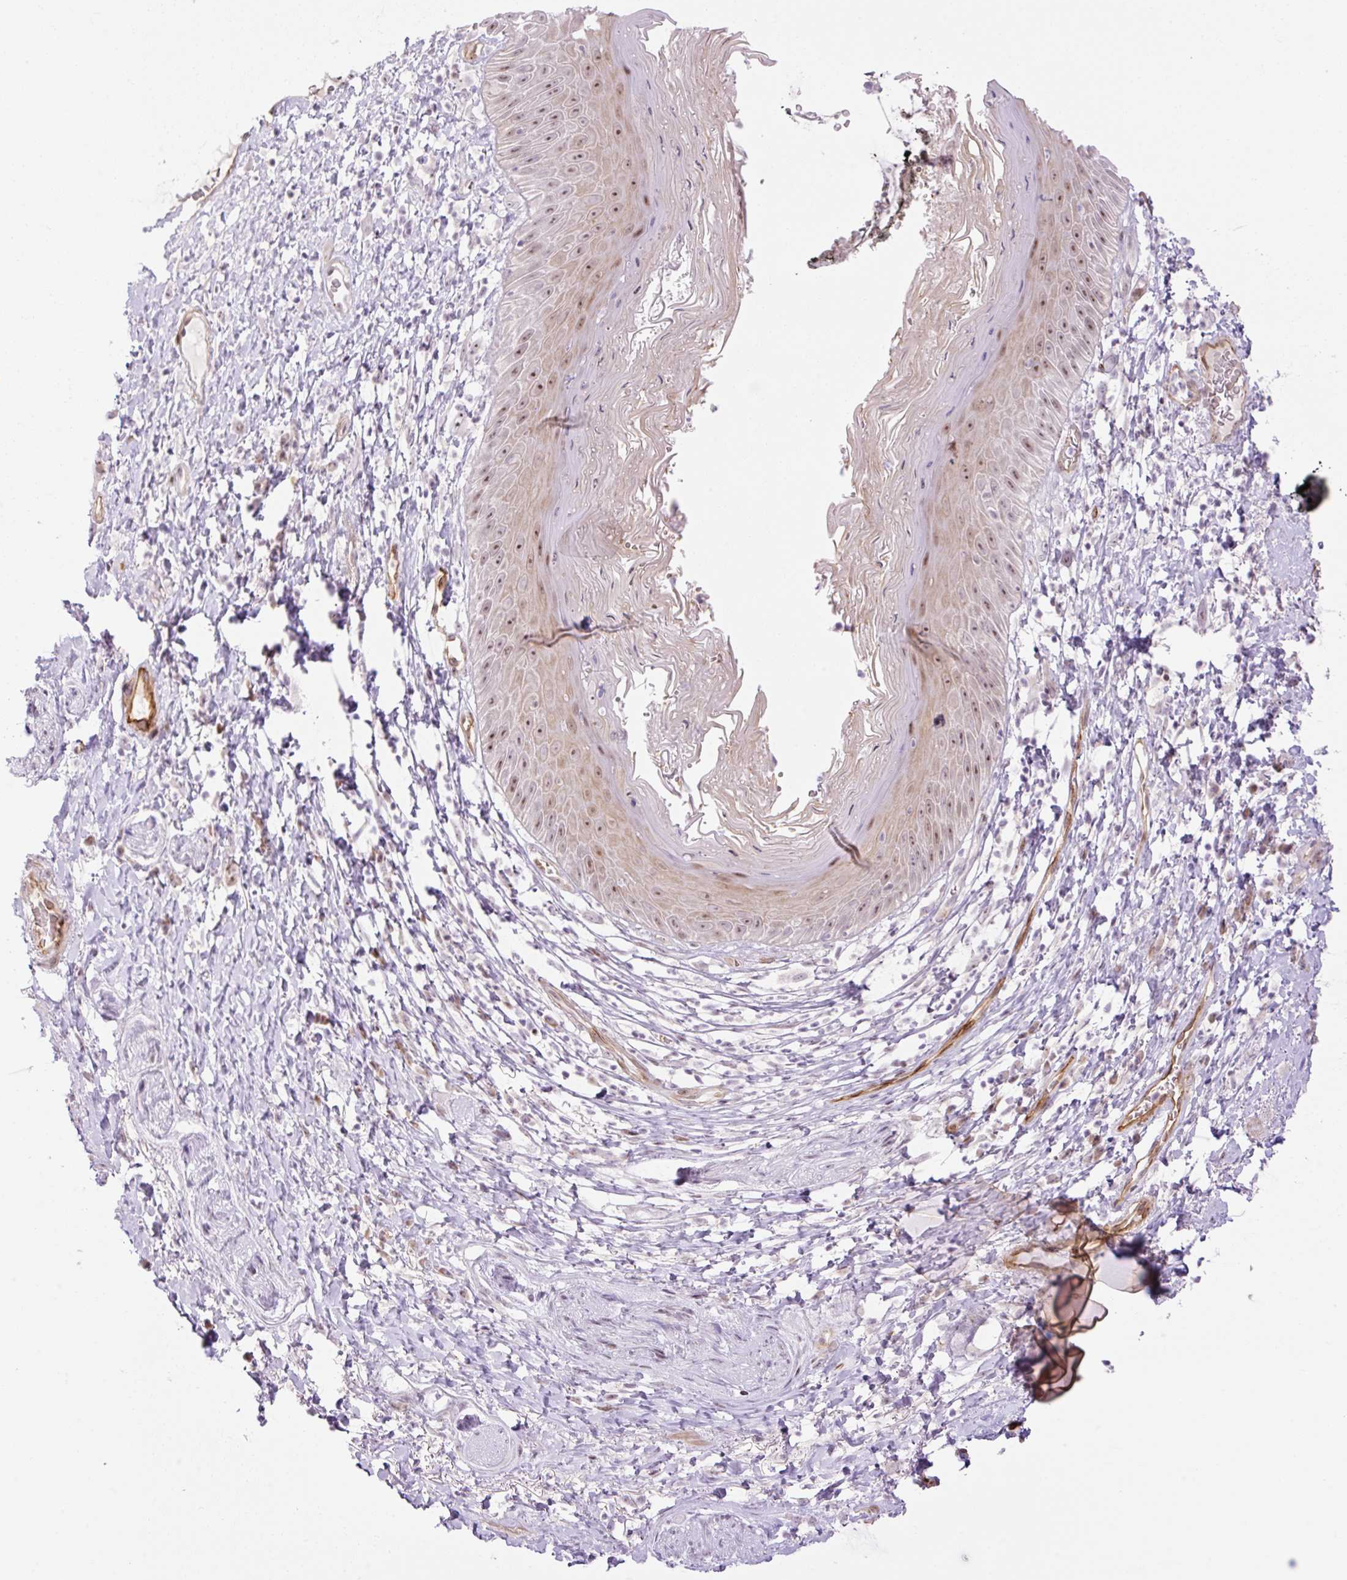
{"staining": {"intensity": "weak", "quantity": "25%-75%", "location": "cytoplasmic/membranous,nuclear"}, "tissue": "skin", "cell_type": "Epidermal cells", "image_type": "normal", "snomed": [{"axis": "morphology", "description": "Normal tissue, NOS"}, {"axis": "topography", "description": "Anal"}], "caption": "Epidermal cells exhibit weak cytoplasmic/membranous,nuclear positivity in about 25%-75% of cells in normal skin.", "gene": "ENSG00000268750", "patient": {"sex": "male", "age": 78}}